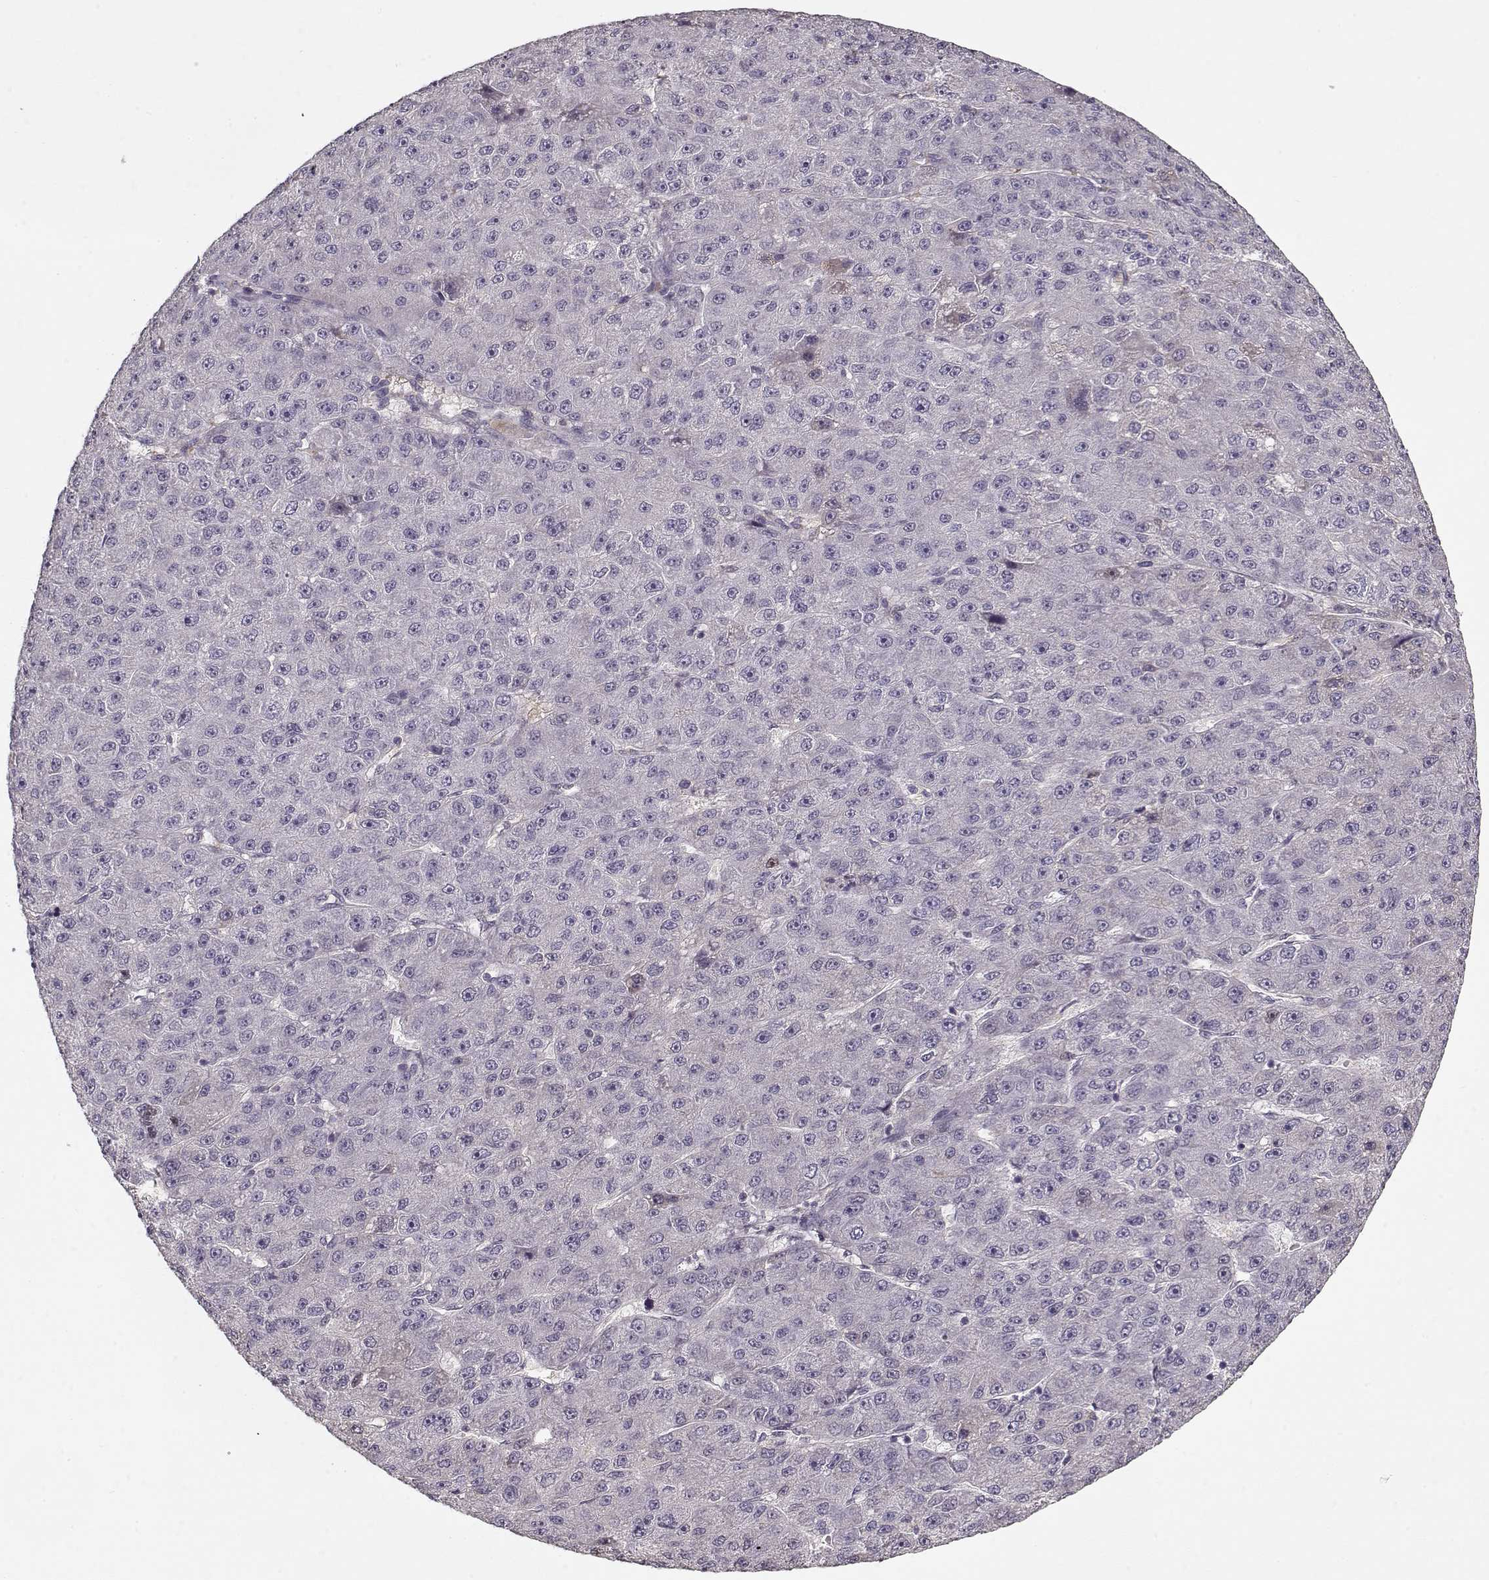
{"staining": {"intensity": "negative", "quantity": "none", "location": "none"}, "tissue": "liver cancer", "cell_type": "Tumor cells", "image_type": "cancer", "snomed": [{"axis": "morphology", "description": "Carcinoma, Hepatocellular, NOS"}, {"axis": "topography", "description": "Liver"}], "caption": "DAB (3,3'-diaminobenzidine) immunohistochemical staining of hepatocellular carcinoma (liver) displays no significant positivity in tumor cells. (Immunohistochemistry (ihc), brightfield microscopy, high magnification).", "gene": "LUM", "patient": {"sex": "male", "age": 67}}